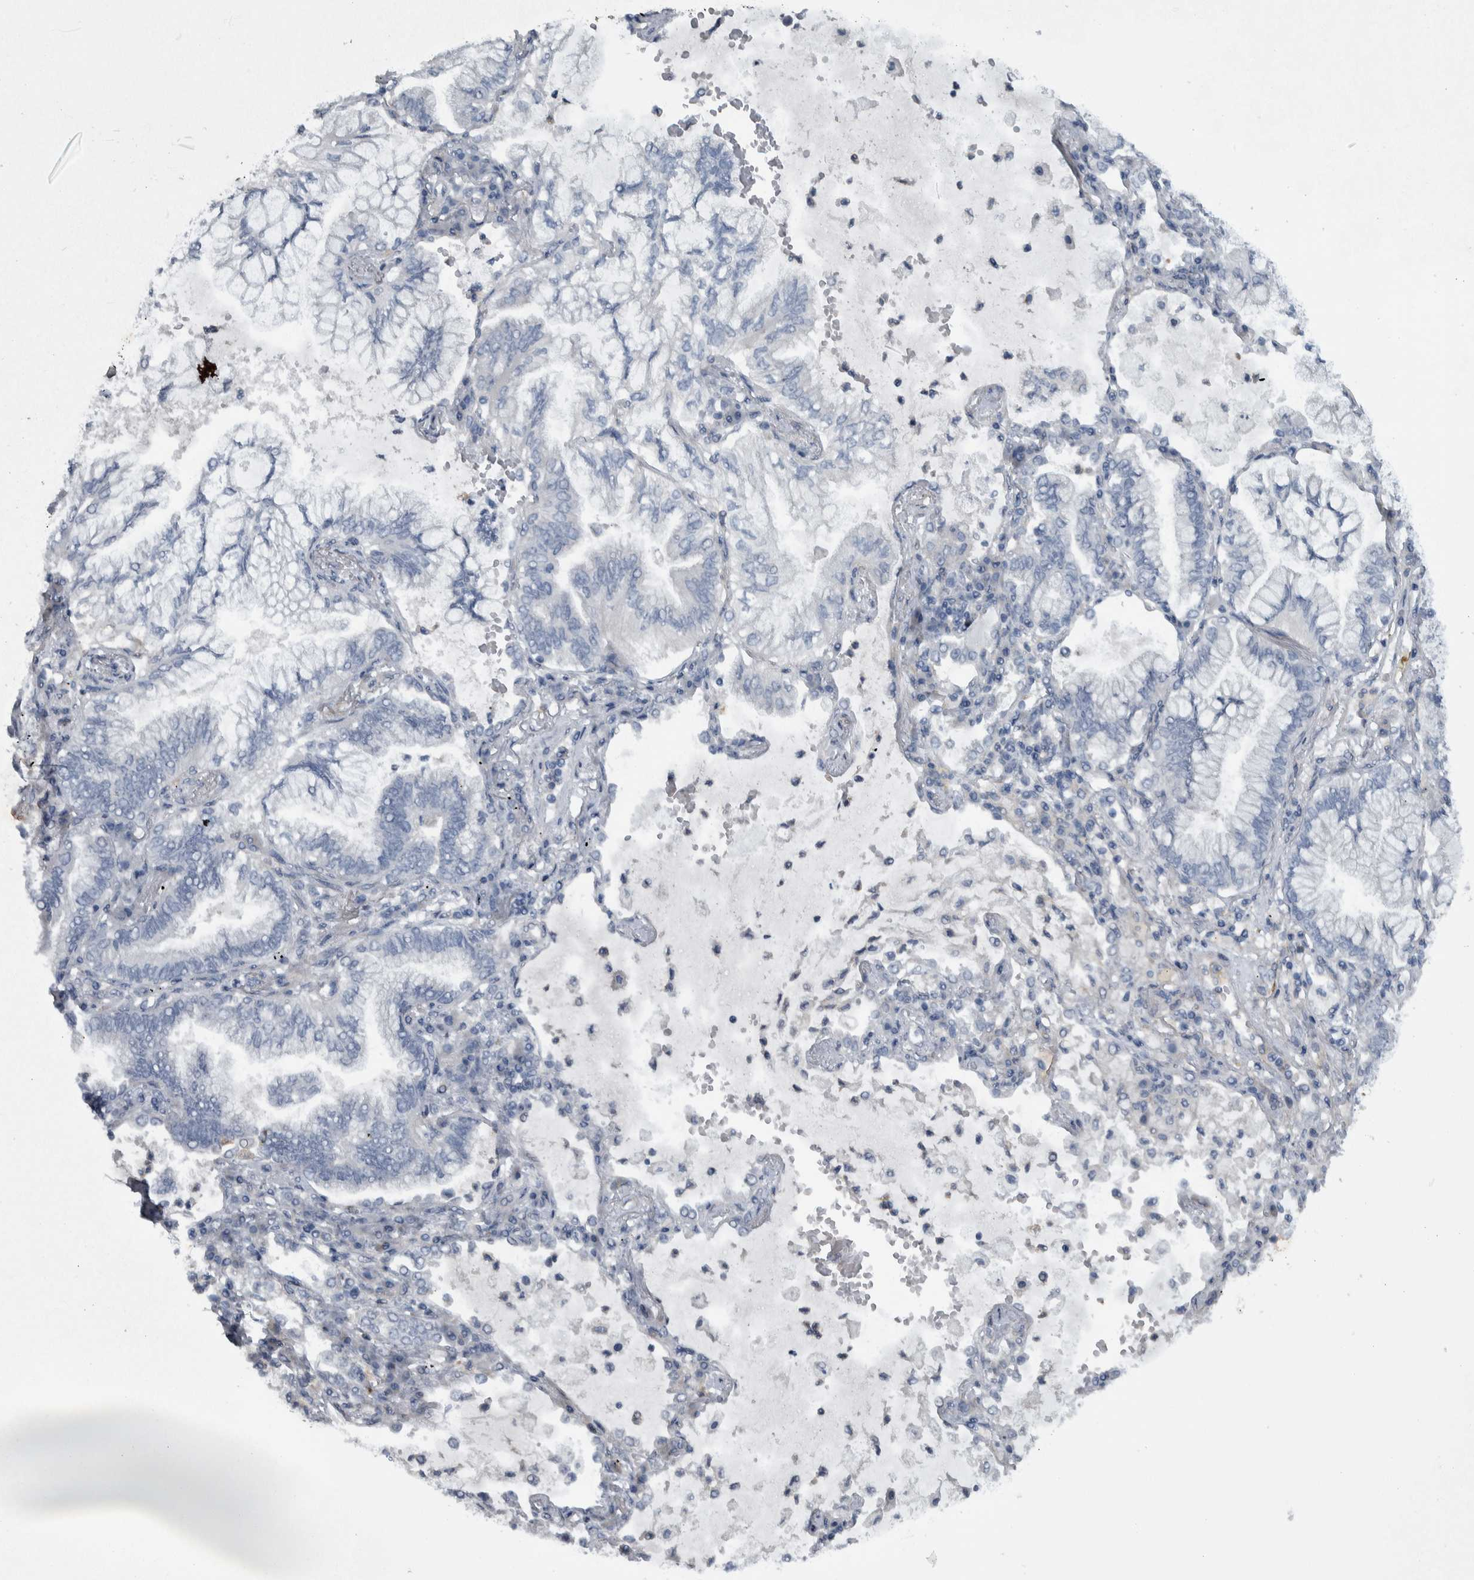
{"staining": {"intensity": "negative", "quantity": "none", "location": "none"}, "tissue": "lung cancer", "cell_type": "Tumor cells", "image_type": "cancer", "snomed": [{"axis": "morphology", "description": "Adenocarcinoma, NOS"}, {"axis": "topography", "description": "Lung"}], "caption": "There is no significant staining in tumor cells of adenocarcinoma (lung). Brightfield microscopy of IHC stained with DAB (3,3'-diaminobenzidine) (brown) and hematoxylin (blue), captured at high magnification.", "gene": "NT5C2", "patient": {"sex": "female", "age": 70}}